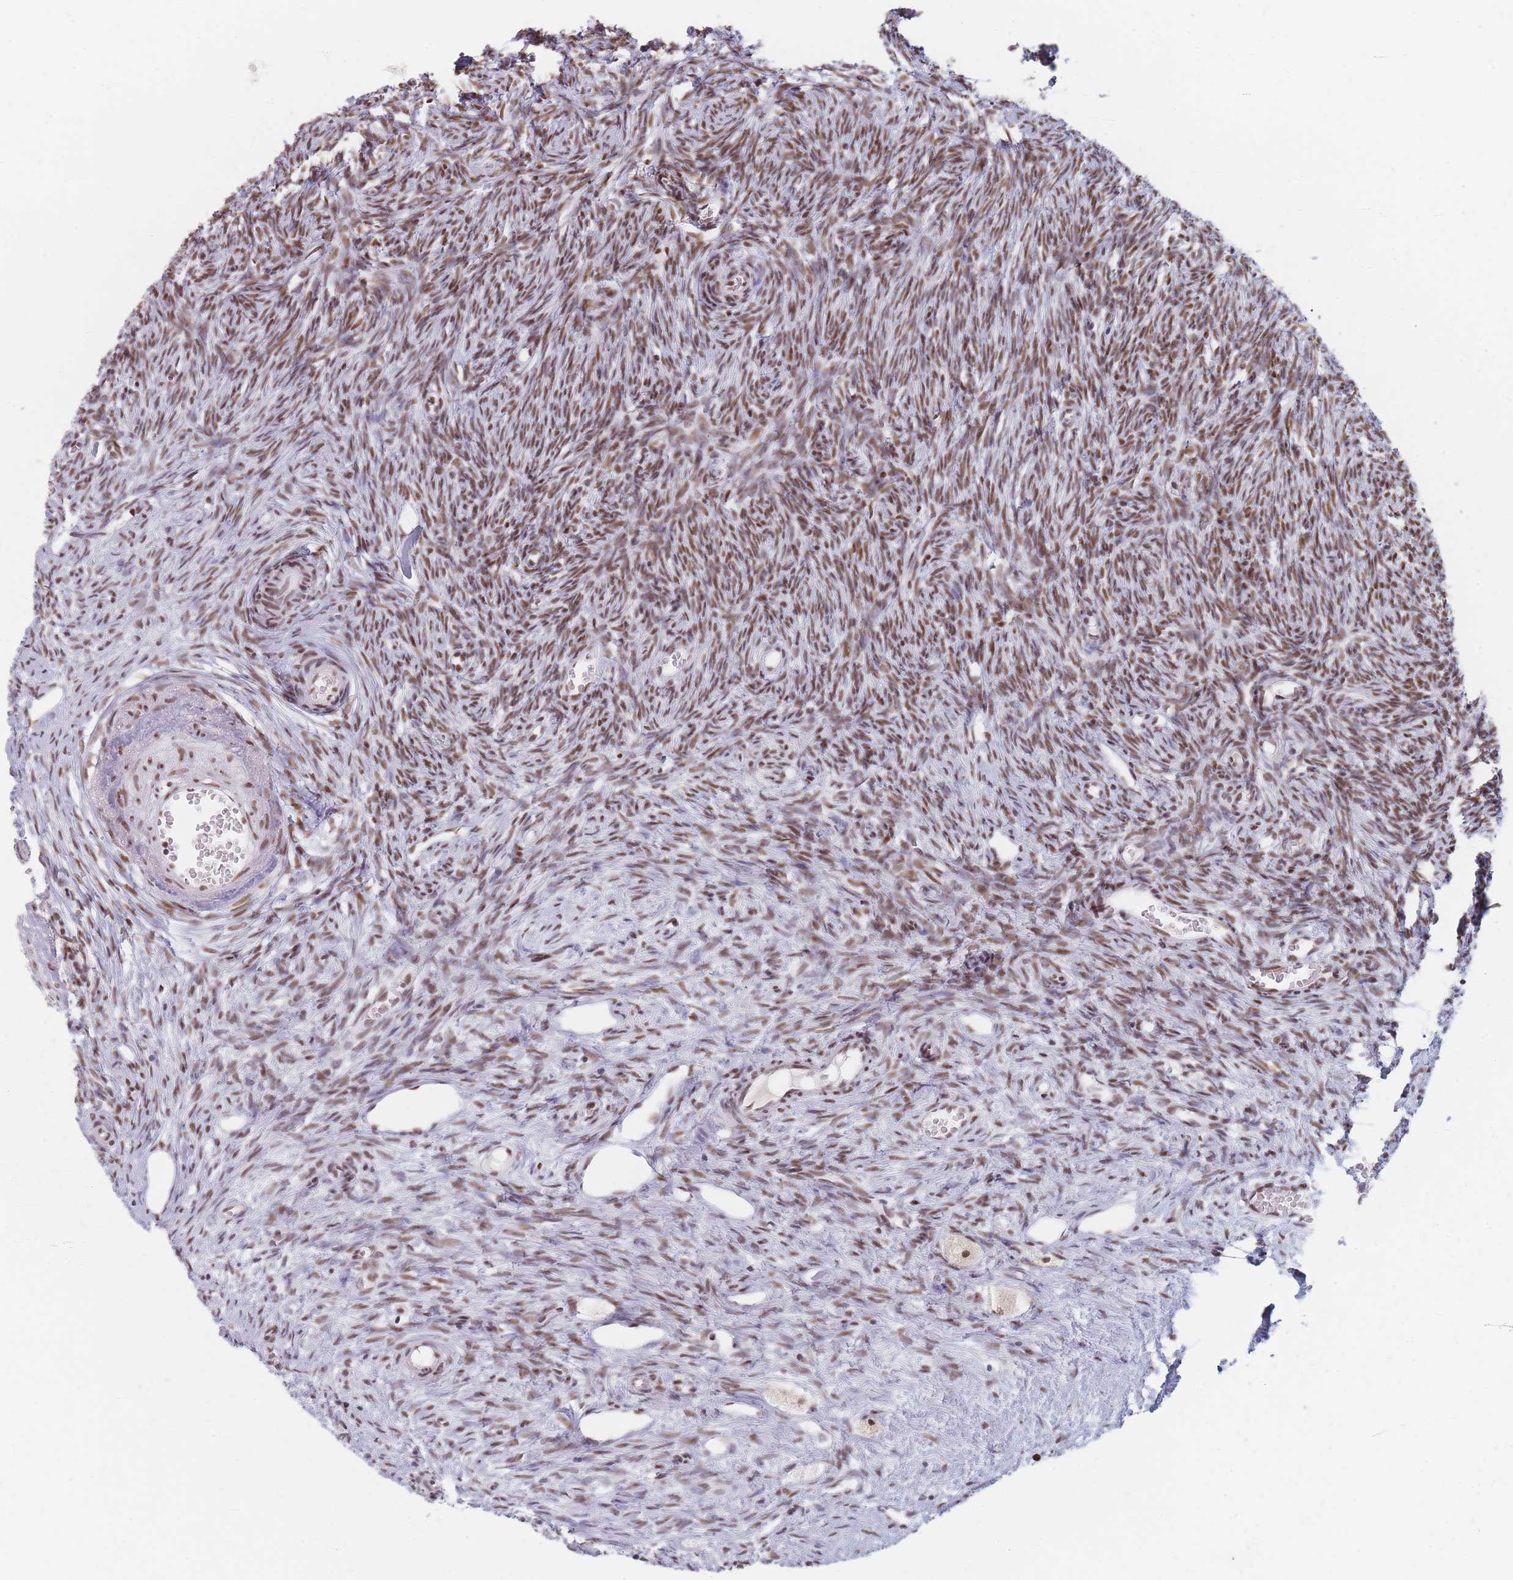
{"staining": {"intensity": "moderate", "quantity": ">75%", "location": "nuclear"}, "tissue": "ovary", "cell_type": "Follicle cells", "image_type": "normal", "snomed": [{"axis": "morphology", "description": "Normal tissue, NOS"}, {"axis": "topography", "description": "Ovary"}], "caption": "This is an image of immunohistochemistry (IHC) staining of normal ovary, which shows moderate staining in the nuclear of follicle cells.", "gene": "SAFB2", "patient": {"sex": "female", "age": 51}}